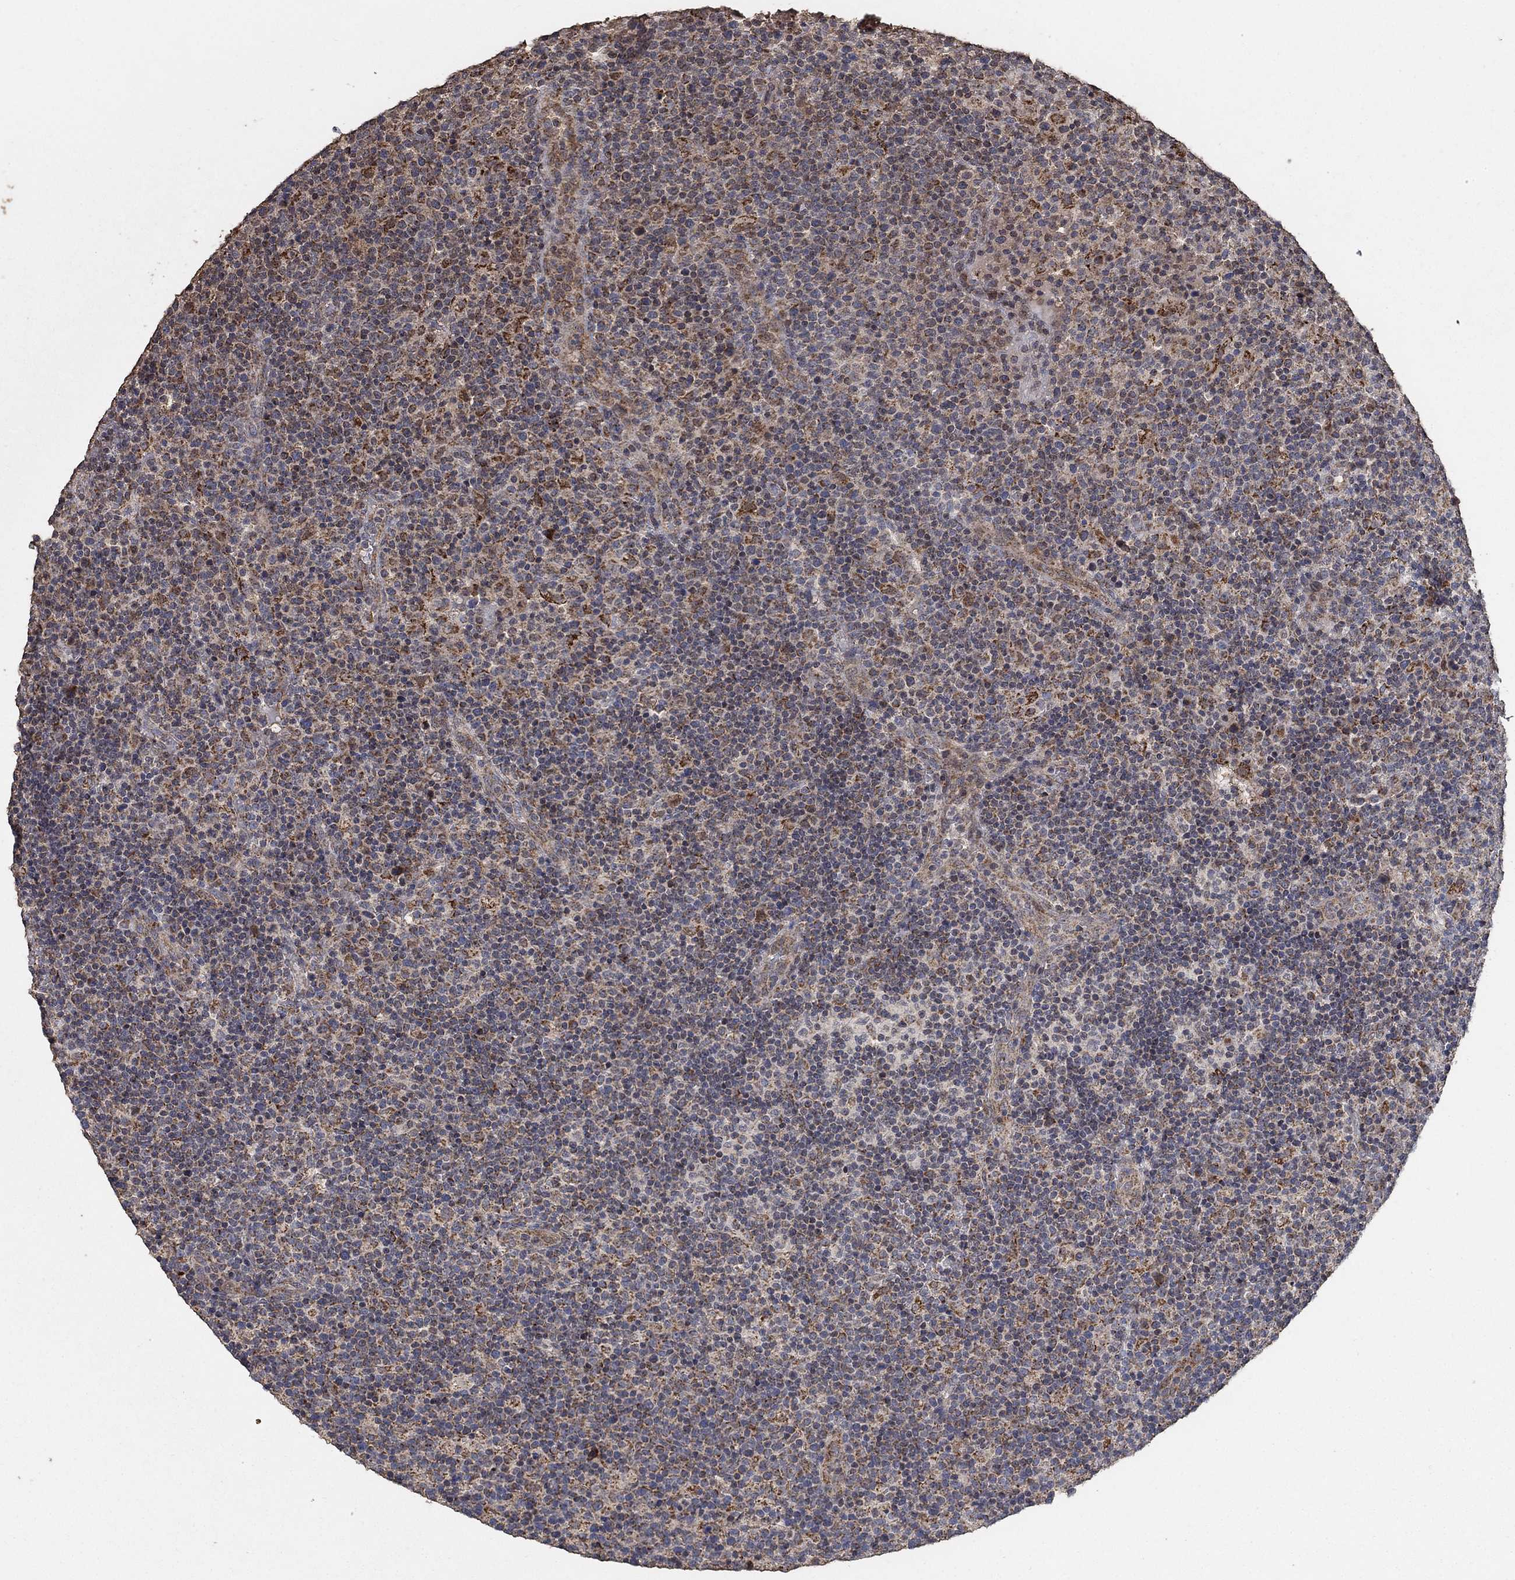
{"staining": {"intensity": "weak", "quantity": ">75%", "location": "cytoplasmic/membranous"}, "tissue": "lymphoma", "cell_type": "Tumor cells", "image_type": "cancer", "snomed": [{"axis": "morphology", "description": "Malignant lymphoma, non-Hodgkin's type, High grade"}, {"axis": "topography", "description": "Lymph node"}], "caption": "Protein staining displays weak cytoplasmic/membranous staining in approximately >75% of tumor cells in lymphoma. Using DAB (brown) and hematoxylin (blue) stains, captured at high magnification using brightfield microscopy.", "gene": "MRPS24", "patient": {"sex": "male", "age": 61}}